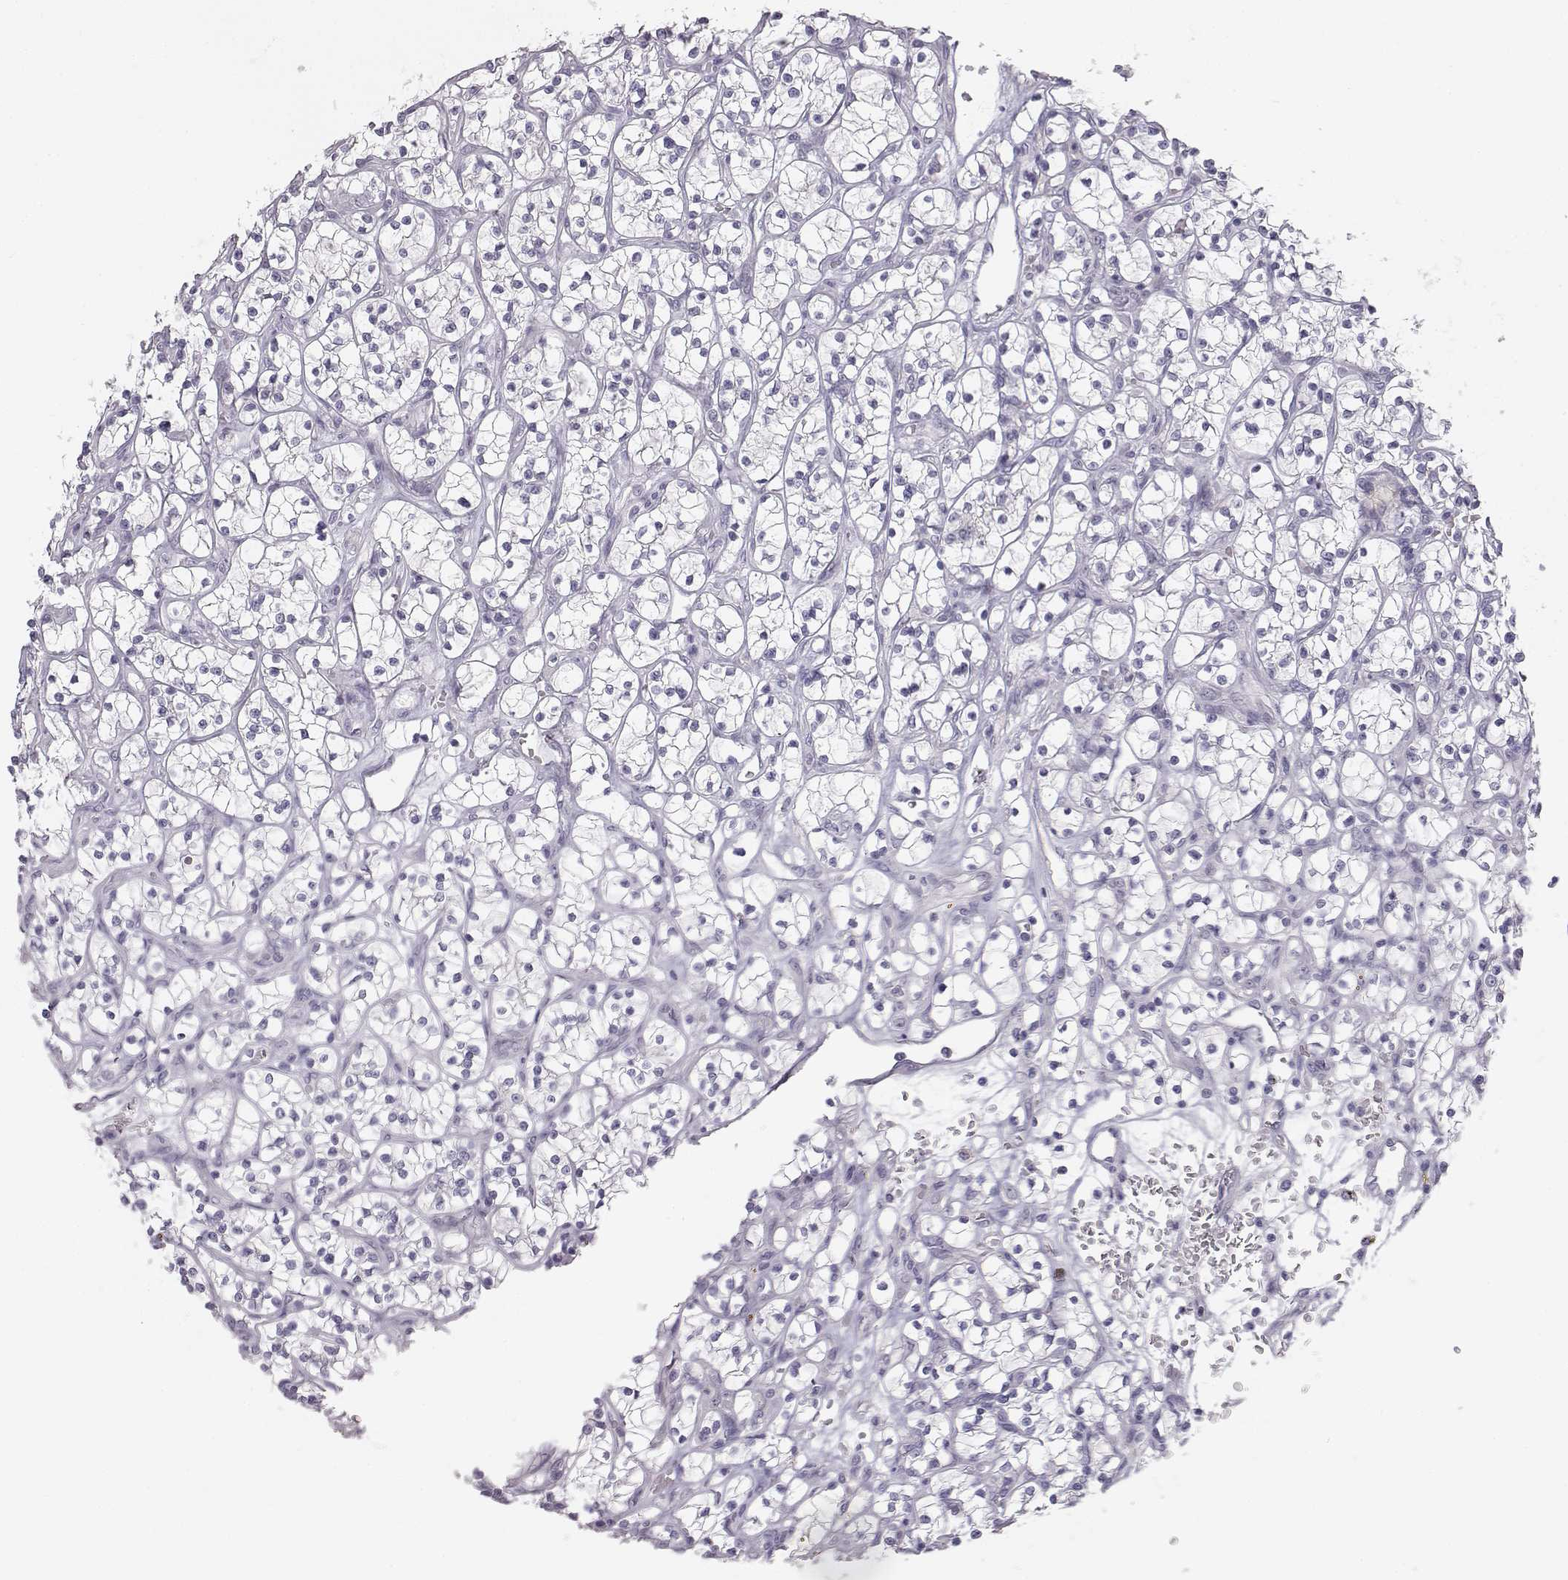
{"staining": {"intensity": "negative", "quantity": "none", "location": "none"}, "tissue": "renal cancer", "cell_type": "Tumor cells", "image_type": "cancer", "snomed": [{"axis": "morphology", "description": "Adenocarcinoma, NOS"}, {"axis": "topography", "description": "Kidney"}], "caption": "DAB (3,3'-diaminobenzidine) immunohistochemical staining of renal adenocarcinoma shows no significant positivity in tumor cells.", "gene": "MYCBPAP", "patient": {"sex": "female", "age": 64}}